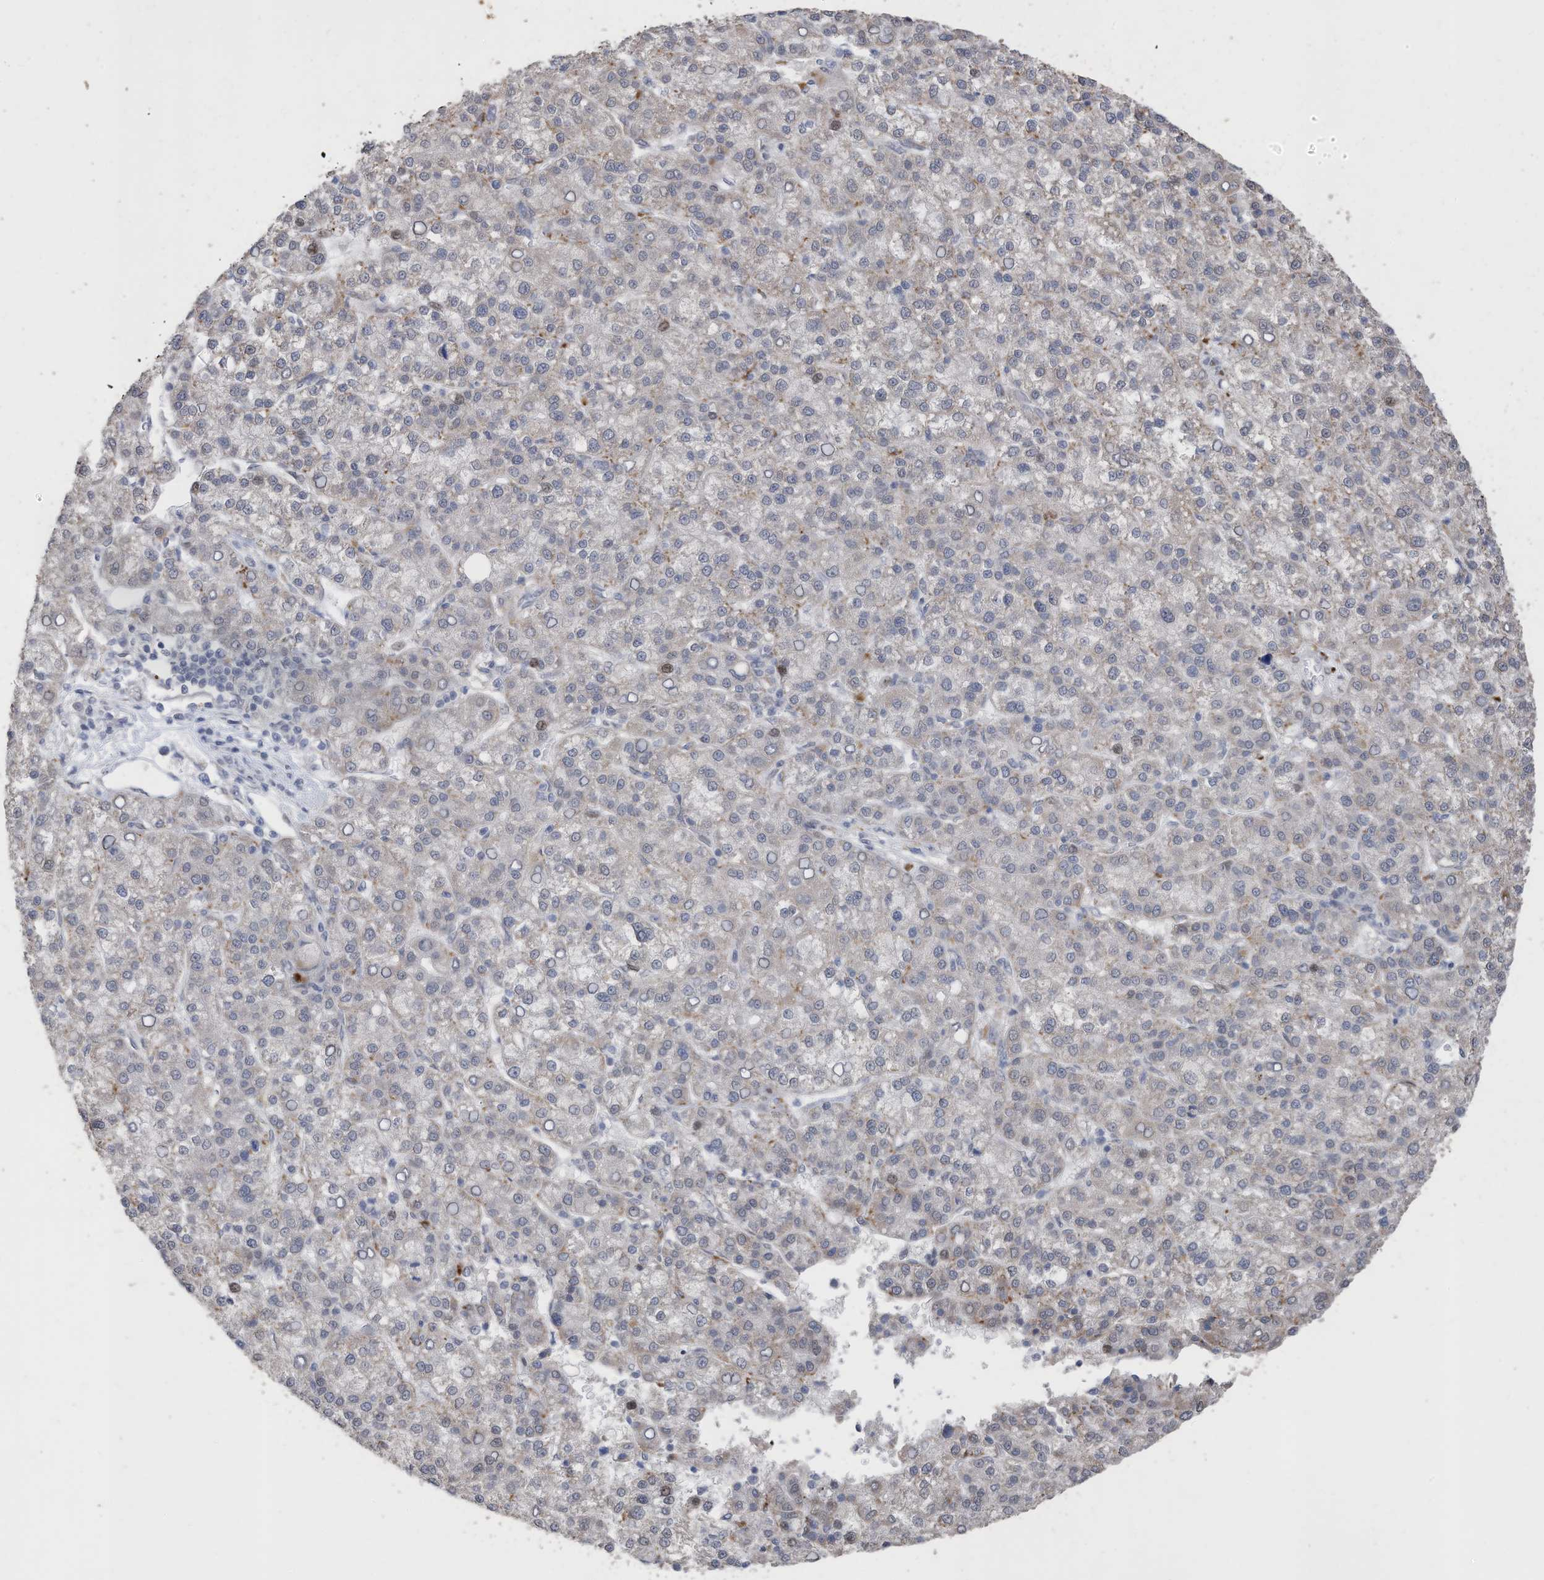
{"staining": {"intensity": "negative", "quantity": "none", "location": "none"}, "tissue": "liver cancer", "cell_type": "Tumor cells", "image_type": "cancer", "snomed": [{"axis": "morphology", "description": "Carcinoma, Hepatocellular, NOS"}, {"axis": "topography", "description": "Liver"}], "caption": "DAB immunohistochemical staining of human liver hepatocellular carcinoma demonstrates no significant staining in tumor cells. (Stains: DAB (3,3'-diaminobenzidine) IHC with hematoxylin counter stain, Microscopy: brightfield microscopy at high magnification).", "gene": "RABL3", "patient": {"sex": "female", "age": 58}}